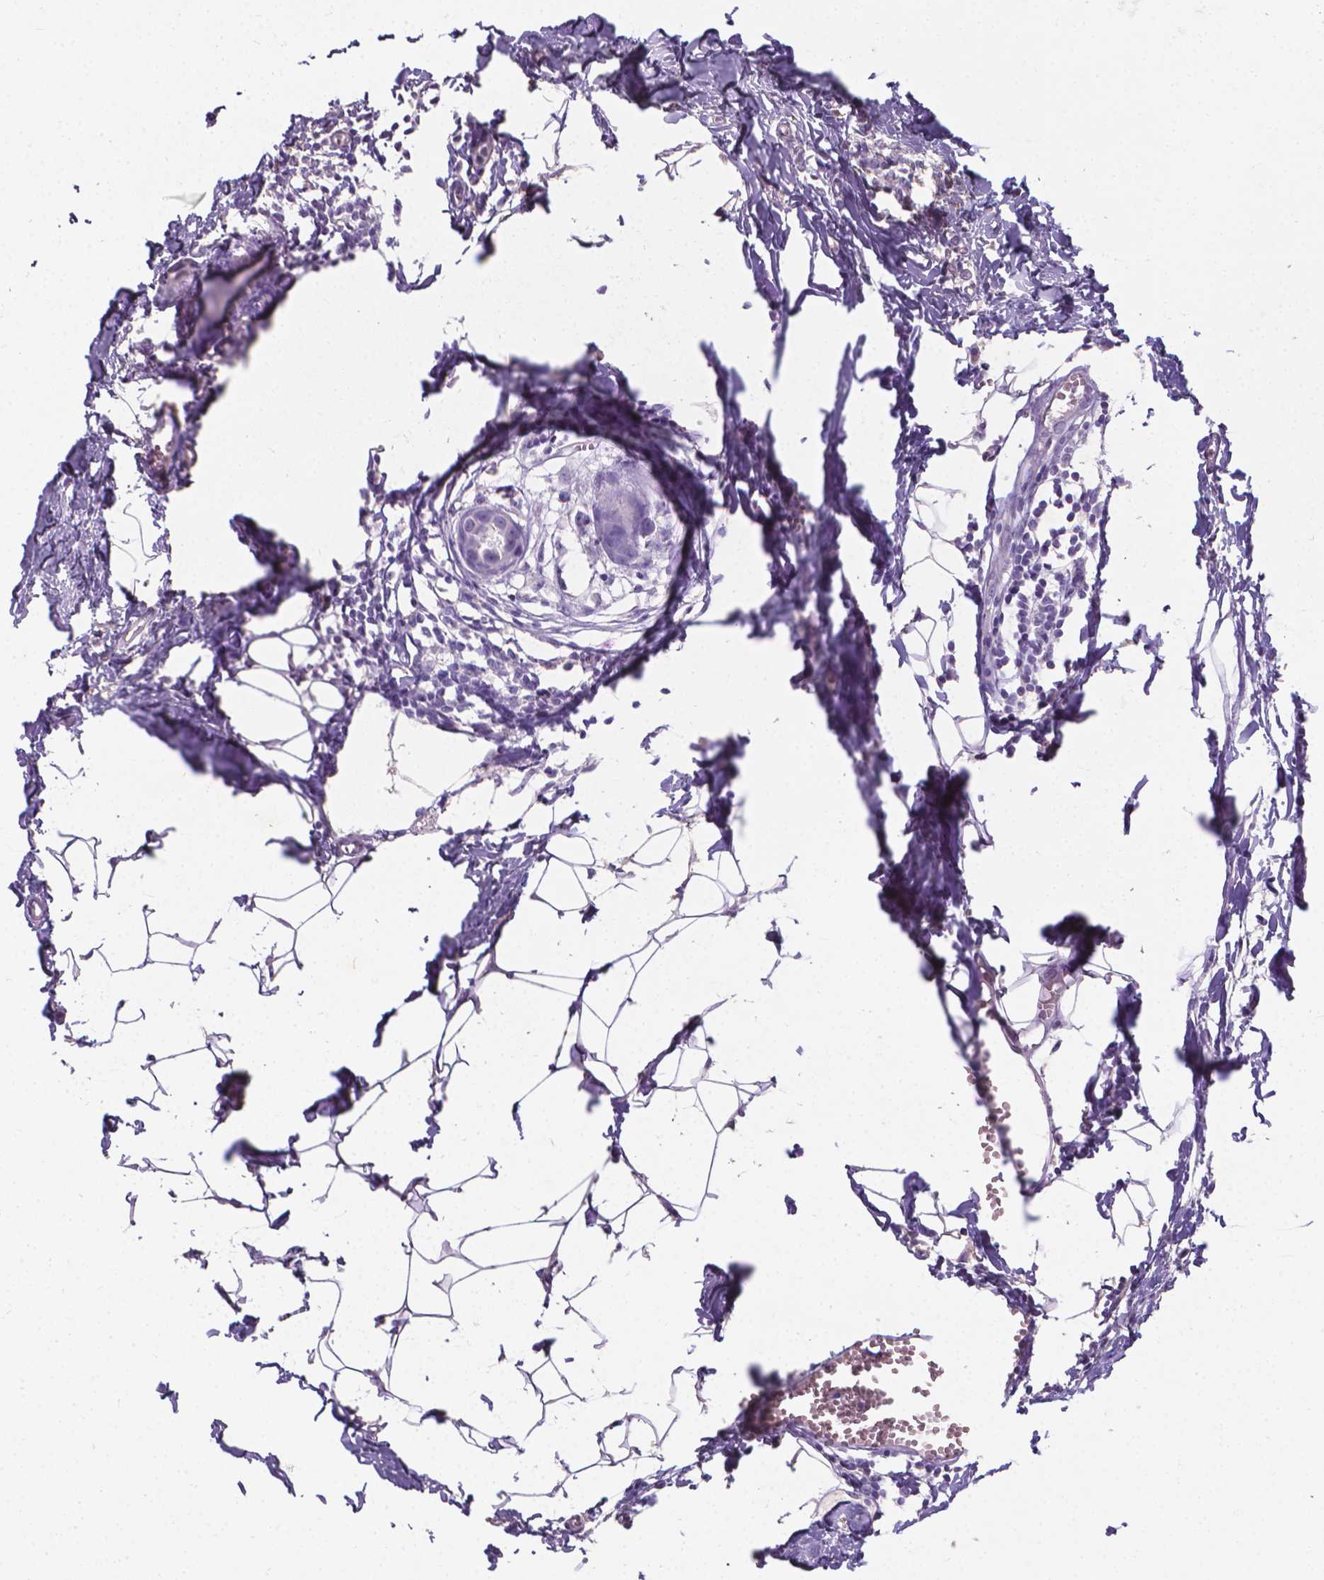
{"staining": {"intensity": "negative", "quantity": "none", "location": "none"}, "tissue": "breast cancer", "cell_type": "Tumor cells", "image_type": "cancer", "snomed": [{"axis": "morphology", "description": "Duct carcinoma"}, {"axis": "topography", "description": "Breast"}], "caption": "There is no significant positivity in tumor cells of breast infiltrating ductal carcinoma.", "gene": "XPNPEP2", "patient": {"sex": "female", "age": 38}}